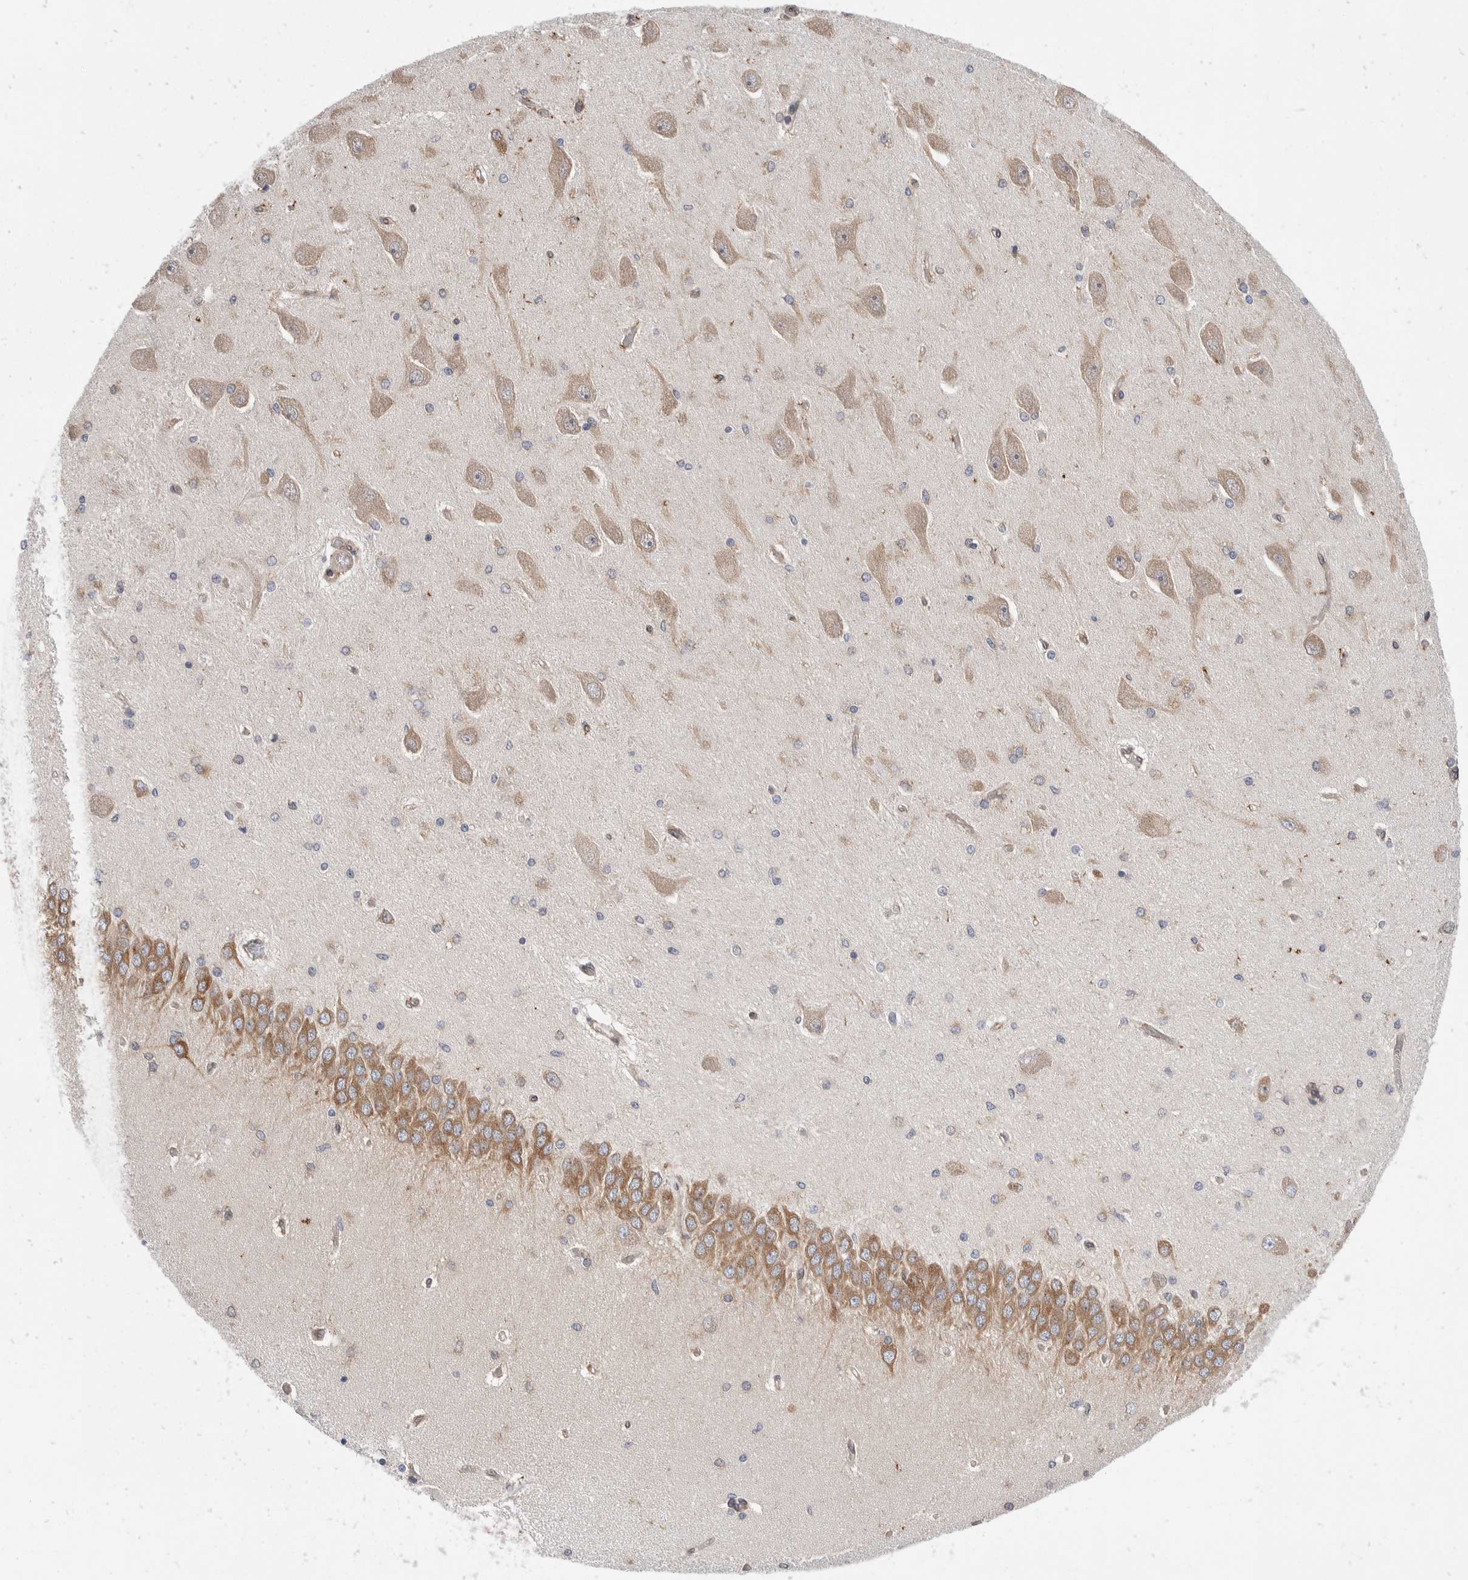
{"staining": {"intensity": "weak", "quantity": "<25%", "location": "cytoplasmic/membranous"}, "tissue": "hippocampus", "cell_type": "Glial cells", "image_type": "normal", "snomed": [{"axis": "morphology", "description": "Normal tissue, NOS"}, {"axis": "topography", "description": "Hippocampus"}], "caption": "Immunohistochemistry histopathology image of unremarkable hippocampus: human hippocampus stained with DAB reveals no significant protein expression in glial cells.", "gene": "TMEM245", "patient": {"sex": "female", "age": 54}}